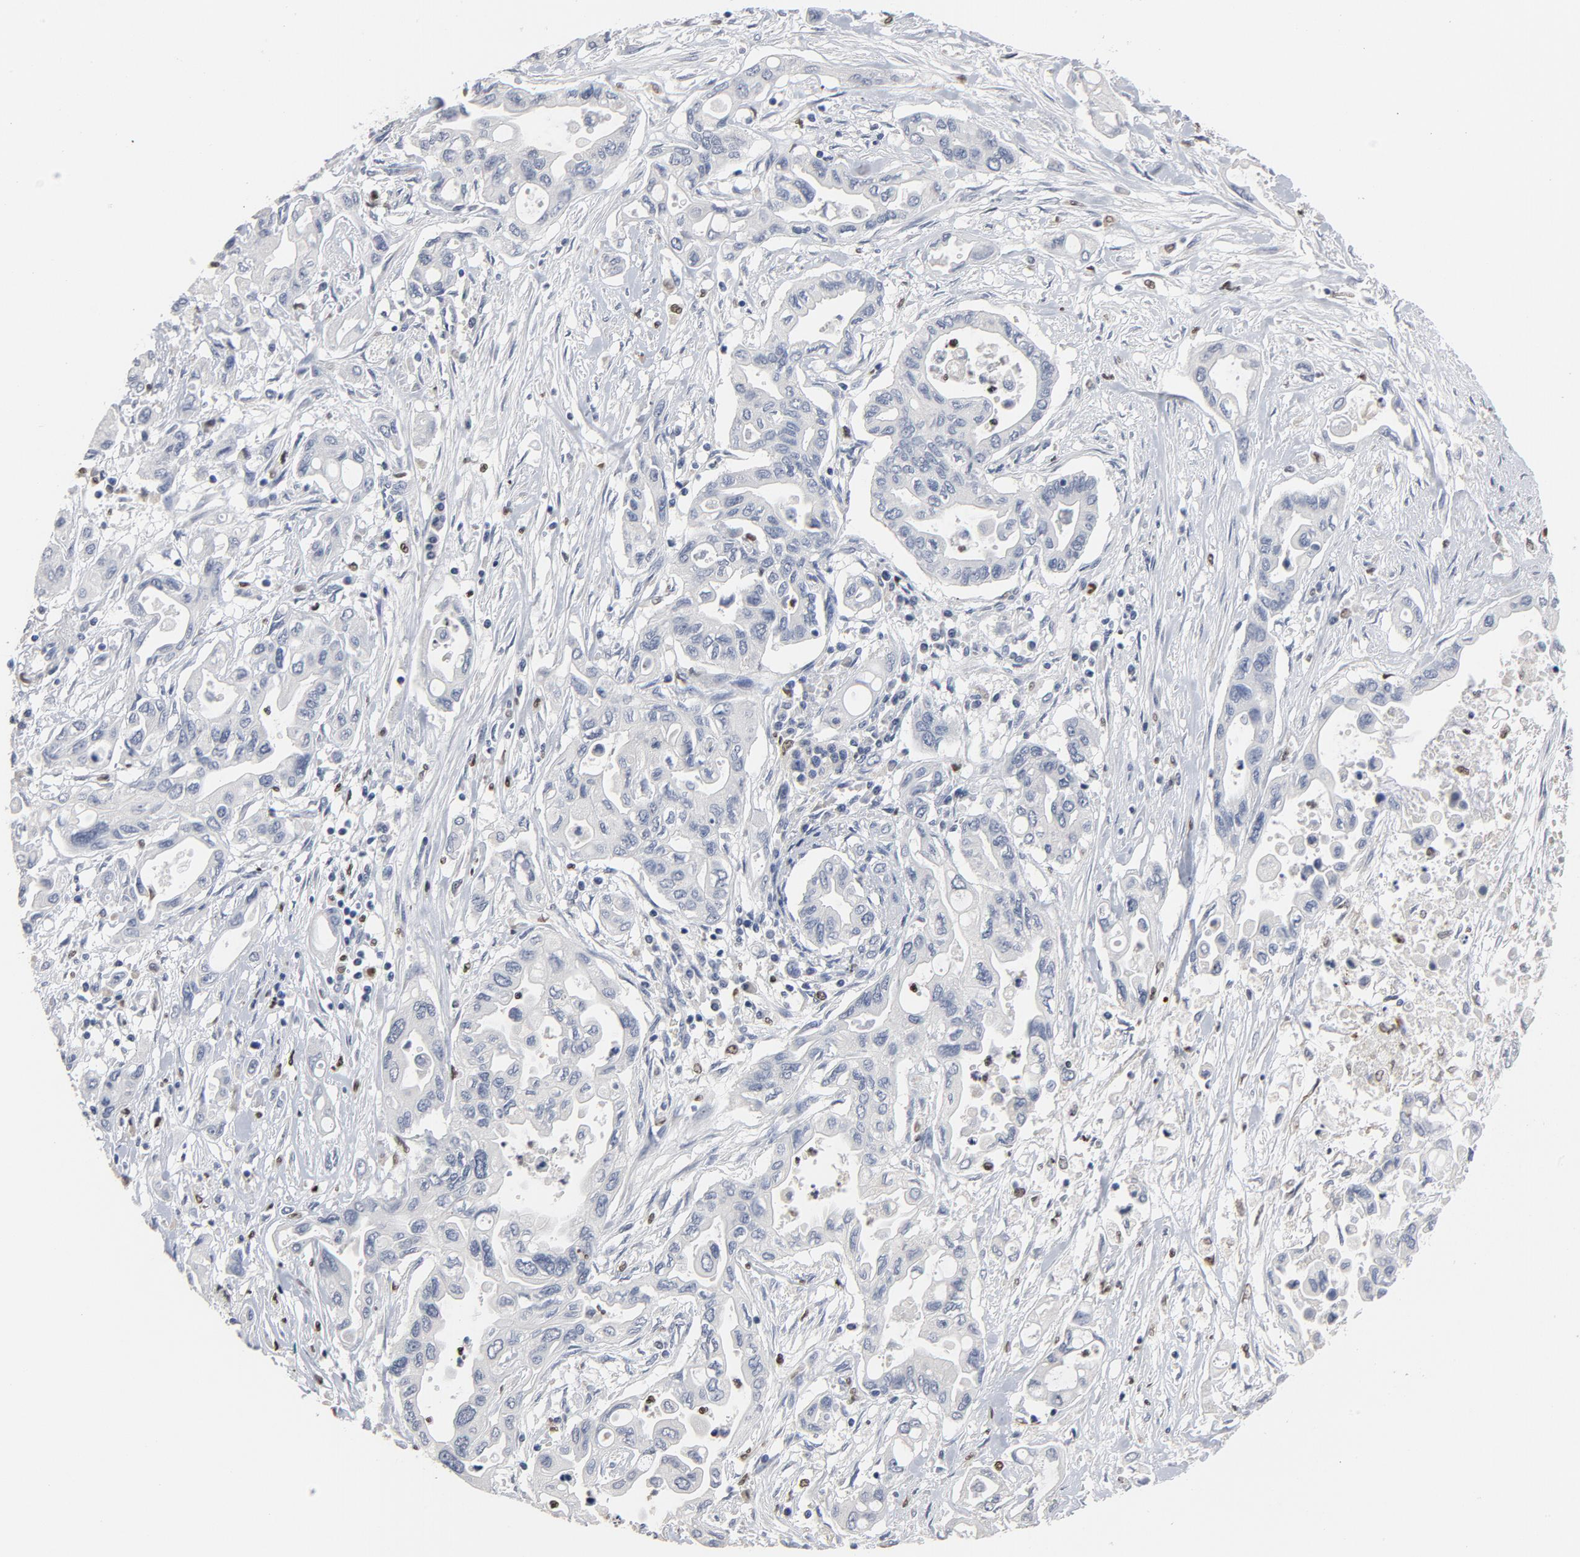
{"staining": {"intensity": "negative", "quantity": "none", "location": "none"}, "tissue": "pancreatic cancer", "cell_type": "Tumor cells", "image_type": "cancer", "snomed": [{"axis": "morphology", "description": "Adenocarcinoma, NOS"}, {"axis": "topography", "description": "Pancreas"}], "caption": "Human pancreatic cancer (adenocarcinoma) stained for a protein using immunohistochemistry (IHC) reveals no staining in tumor cells.", "gene": "SPI1", "patient": {"sex": "female", "age": 57}}